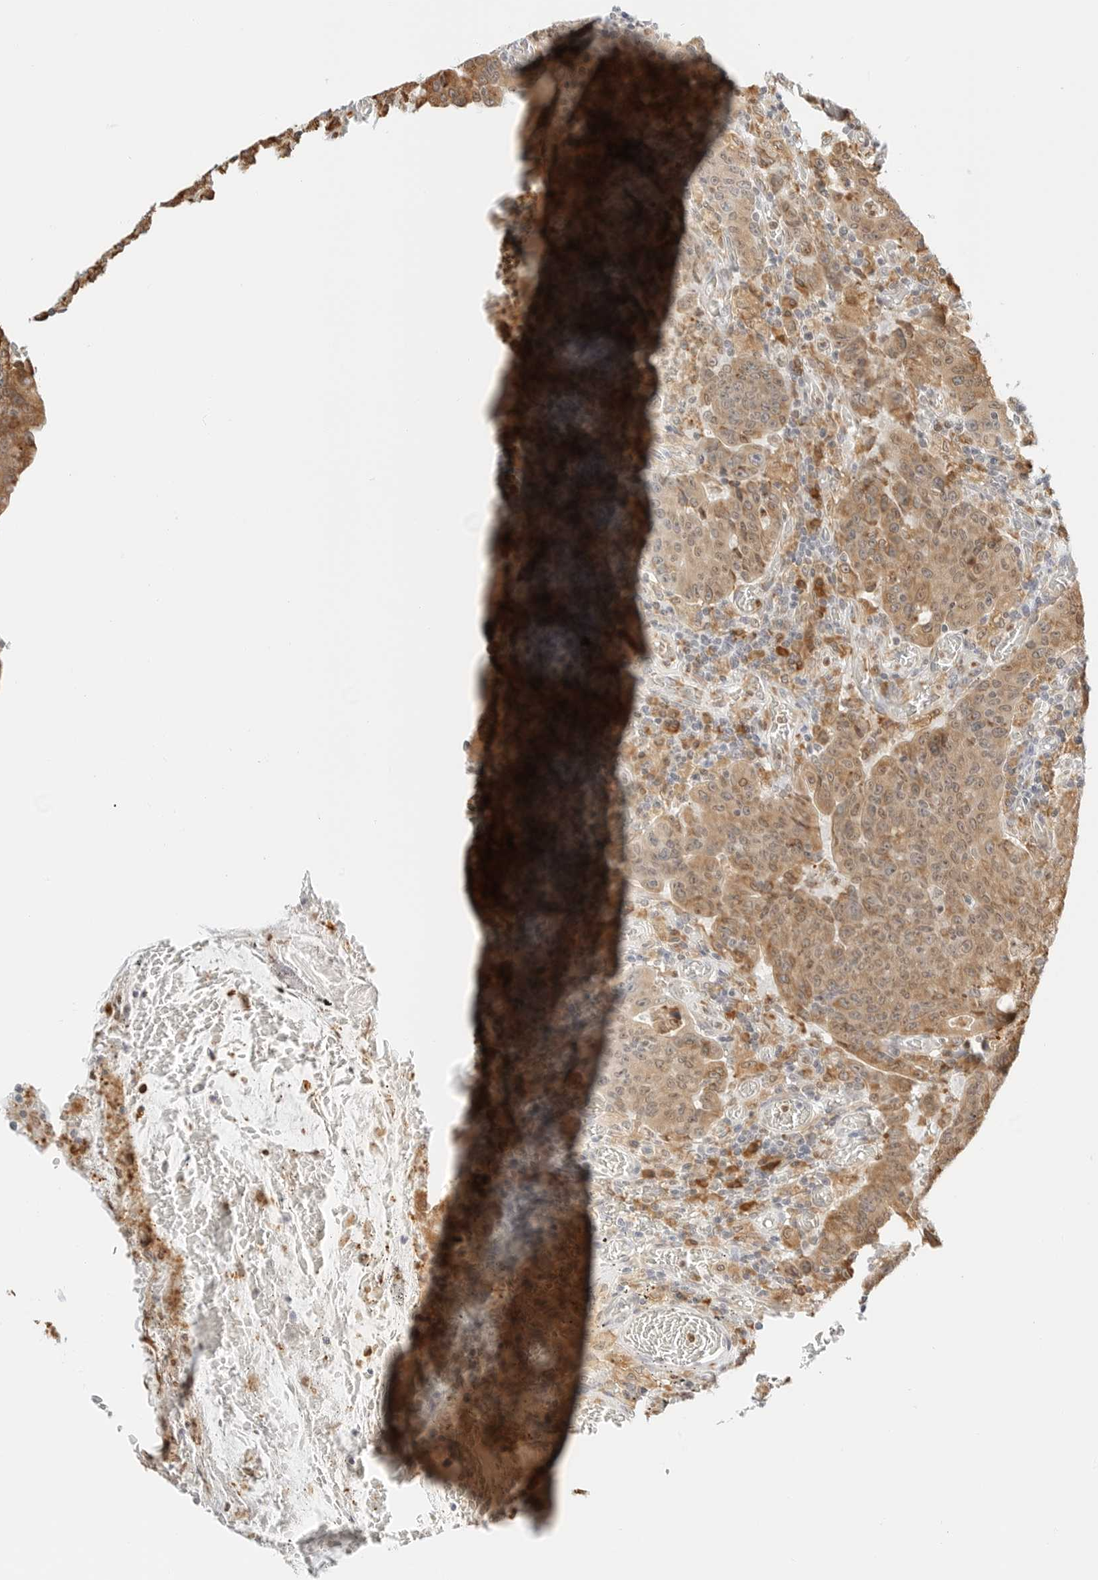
{"staining": {"intensity": "moderate", "quantity": ">75%", "location": "cytoplasmic/membranous"}, "tissue": "colorectal cancer", "cell_type": "Tumor cells", "image_type": "cancer", "snomed": [{"axis": "morphology", "description": "Adenocarcinoma, NOS"}, {"axis": "topography", "description": "Colon"}], "caption": "Immunohistochemical staining of colorectal cancer (adenocarcinoma) demonstrates medium levels of moderate cytoplasmic/membranous expression in about >75% of tumor cells. The staining was performed using DAB to visualize the protein expression in brown, while the nuclei were stained in blue with hematoxylin (Magnification: 20x).", "gene": "THEM4", "patient": {"sex": "female", "age": 75}}